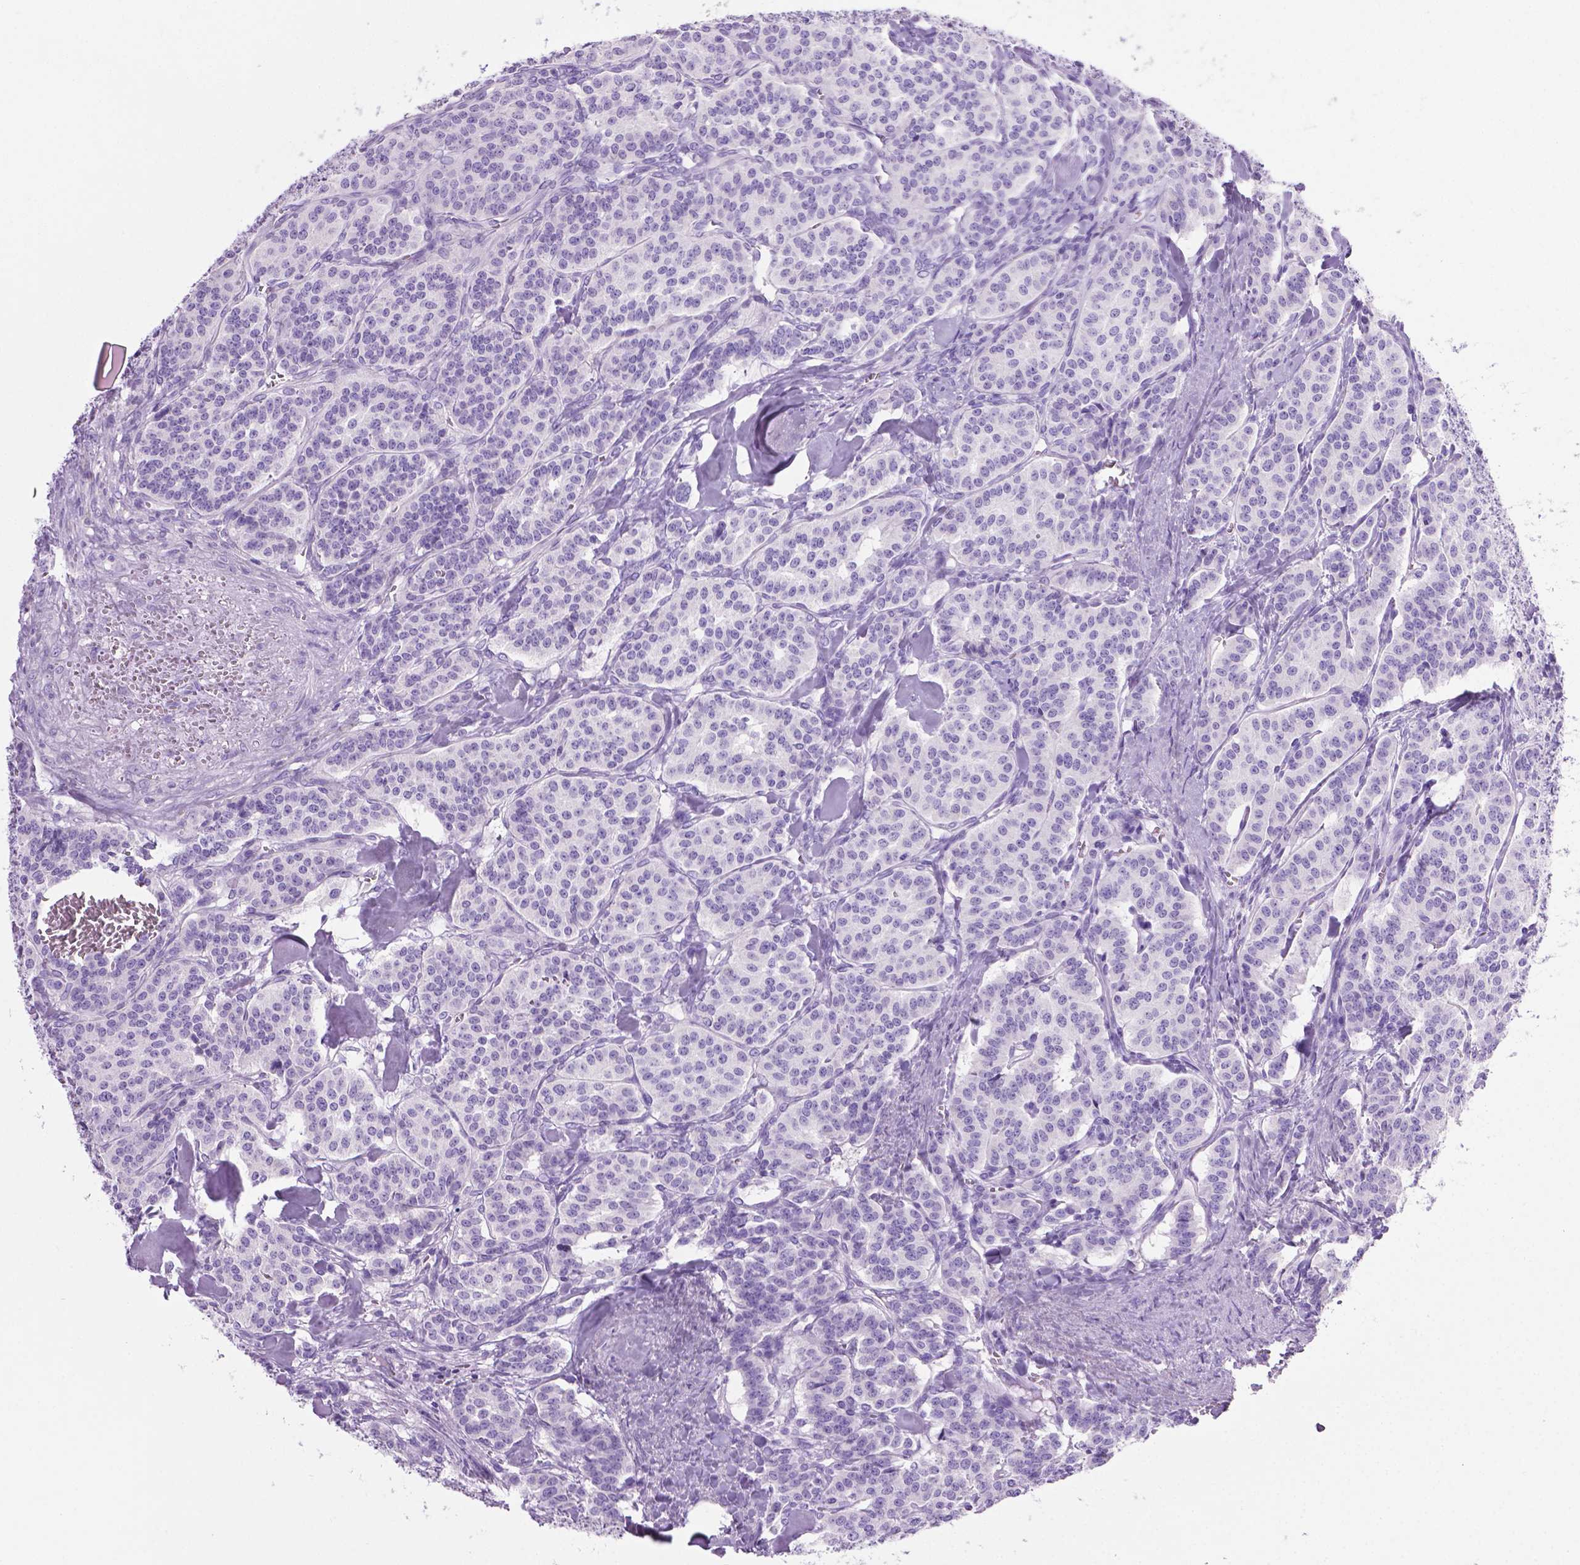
{"staining": {"intensity": "negative", "quantity": "none", "location": "none"}, "tissue": "carcinoid", "cell_type": "Tumor cells", "image_type": "cancer", "snomed": [{"axis": "morphology", "description": "Normal tissue, NOS"}, {"axis": "morphology", "description": "Carcinoid, malignant, NOS"}, {"axis": "topography", "description": "Lung"}], "caption": "DAB immunohistochemical staining of malignant carcinoid demonstrates no significant staining in tumor cells.", "gene": "LELP1", "patient": {"sex": "female", "age": 46}}